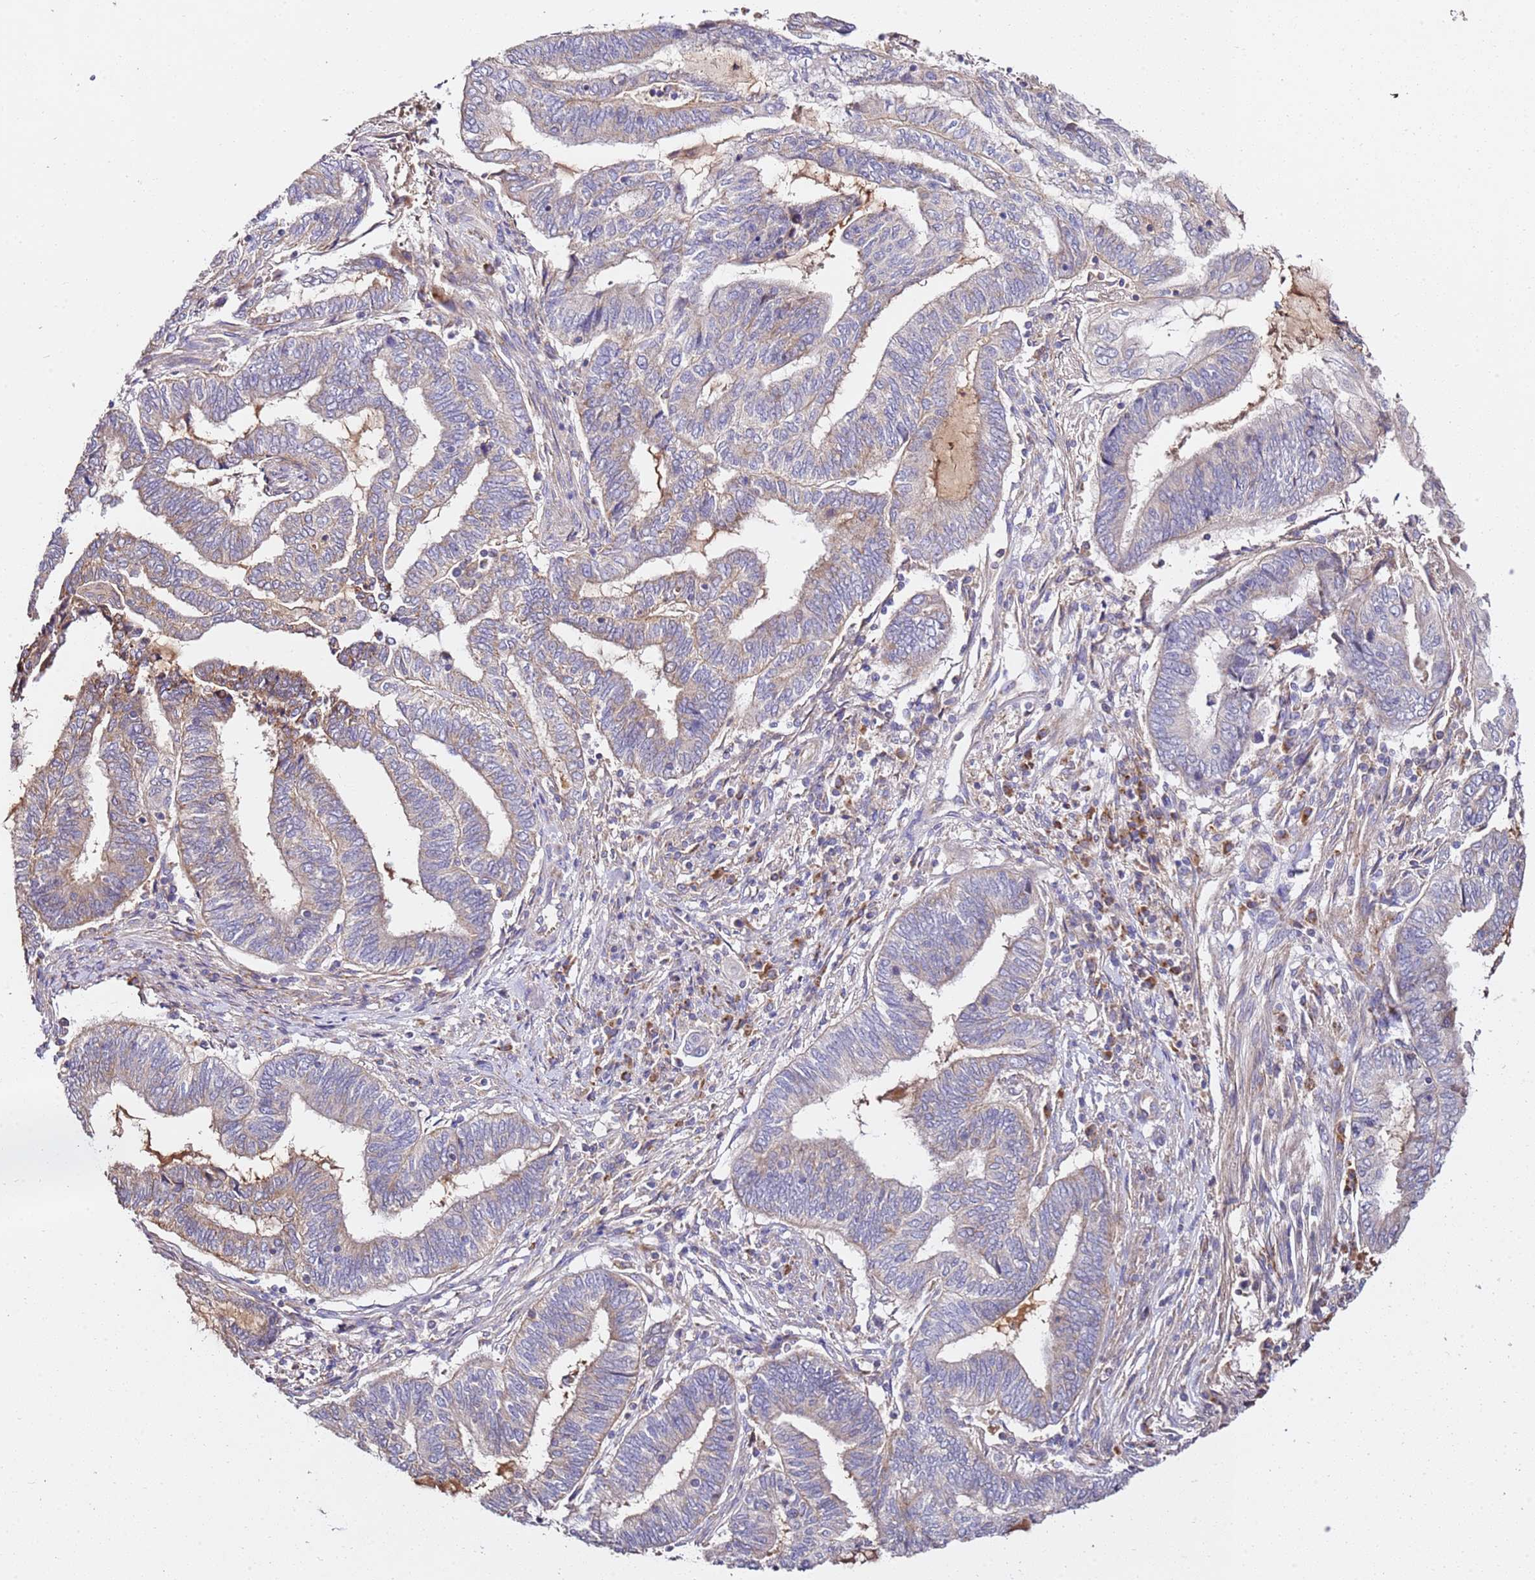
{"staining": {"intensity": "weak", "quantity": "<25%", "location": "cytoplasmic/membranous"}, "tissue": "endometrial cancer", "cell_type": "Tumor cells", "image_type": "cancer", "snomed": [{"axis": "morphology", "description": "Adenocarcinoma, NOS"}, {"axis": "topography", "description": "Uterus"}, {"axis": "topography", "description": "Endometrium"}], "caption": "The micrograph exhibits no staining of tumor cells in endometrial cancer.", "gene": "OR2B11", "patient": {"sex": "female", "age": 70}}